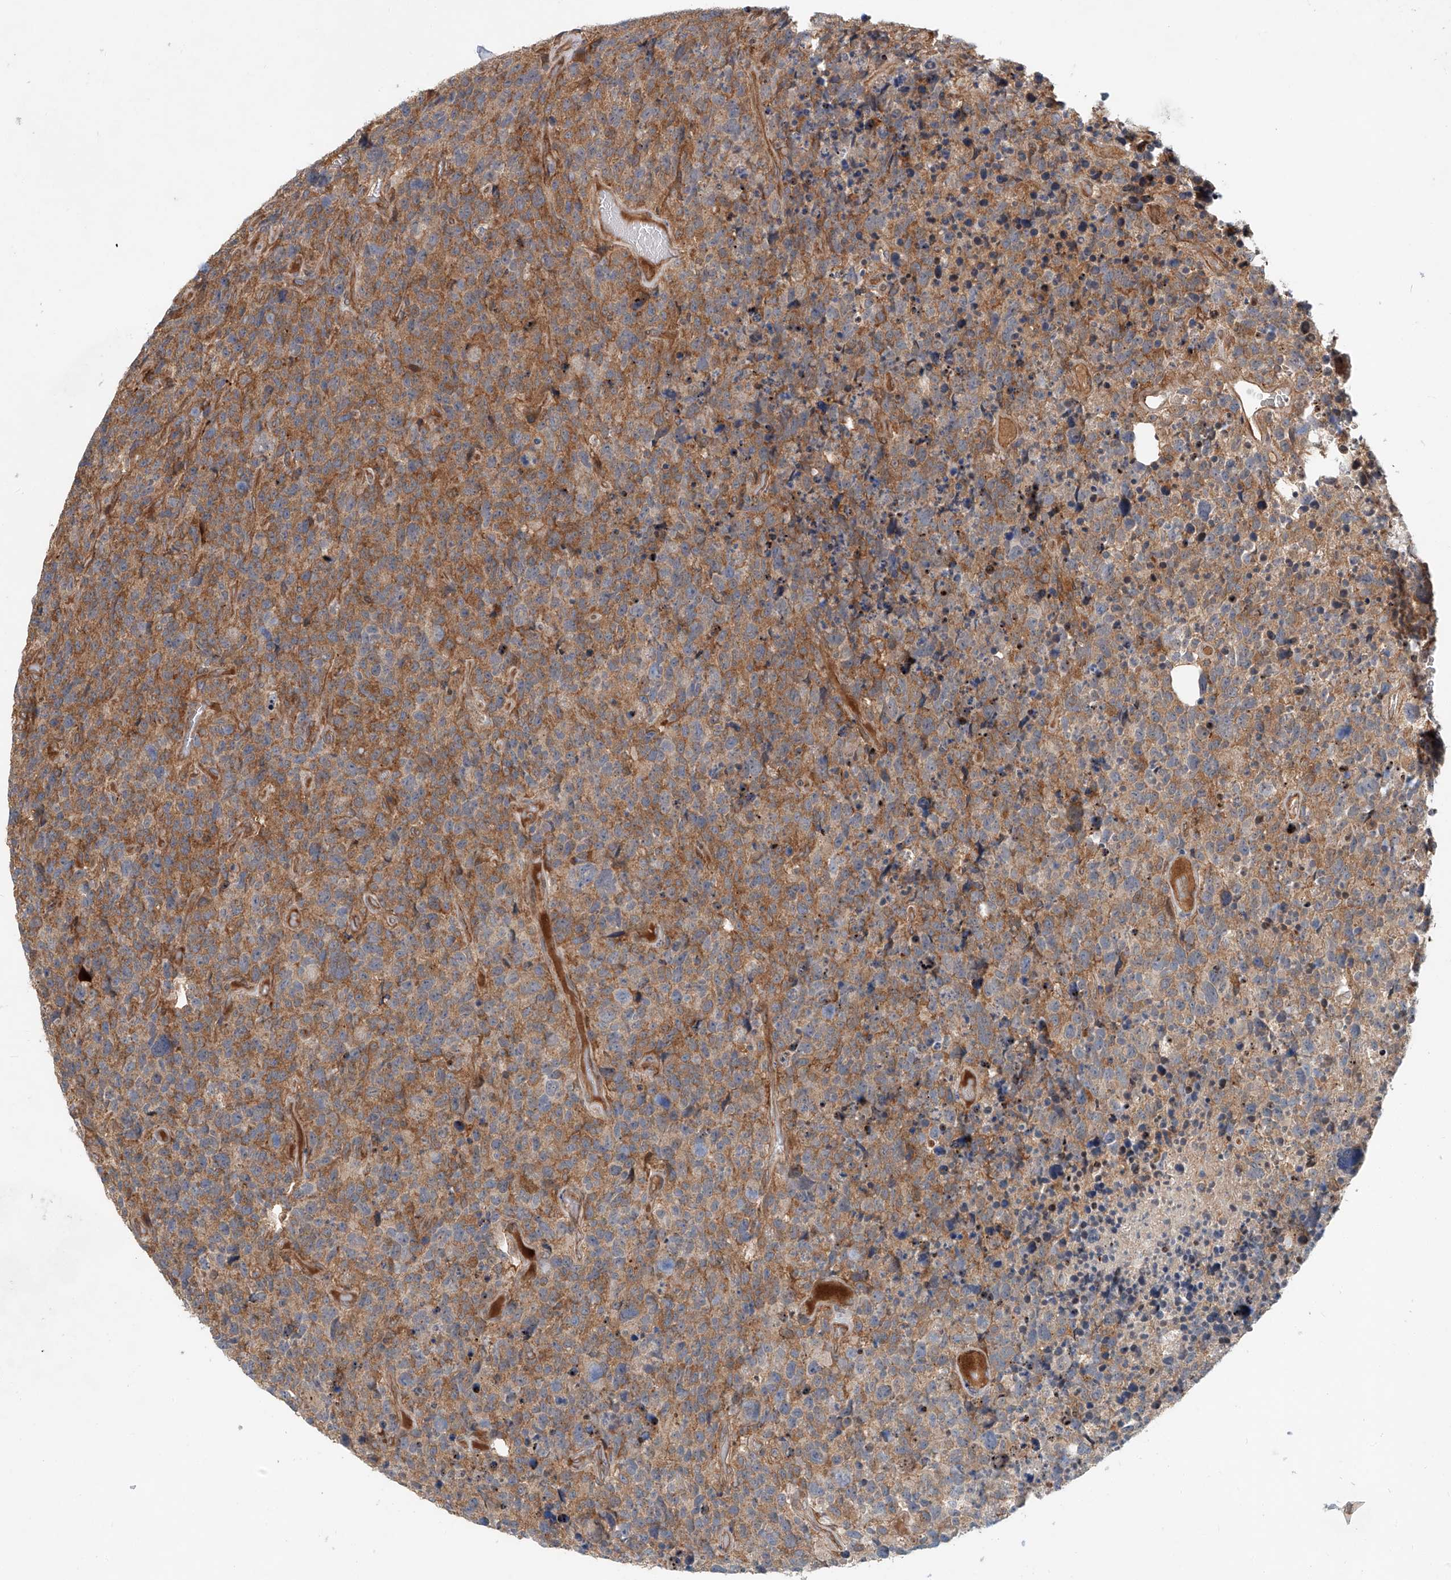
{"staining": {"intensity": "moderate", "quantity": ">75%", "location": "cytoplasmic/membranous"}, "tissue": "glioma", "cell_type": "Tumor cells", "image_type": "cancer", "snomed": [{"axis": "morphology", "description": "Glioma, malignant, High grade"}, {"axis": "topography", "description": "Brain"}], "caption": "Protein analysis of glioma tissue displays moderate cytoplasmic/membranous positivity in approximately >75% of tumor cells. Using DAB (3,3'-diaminobenzidine) (brown) and hematoxylin (blue) stains, captured at high magnification using brightfield microscopy.", "gene": "SASH1", "patient": {"sex": "male", "age": 69}}